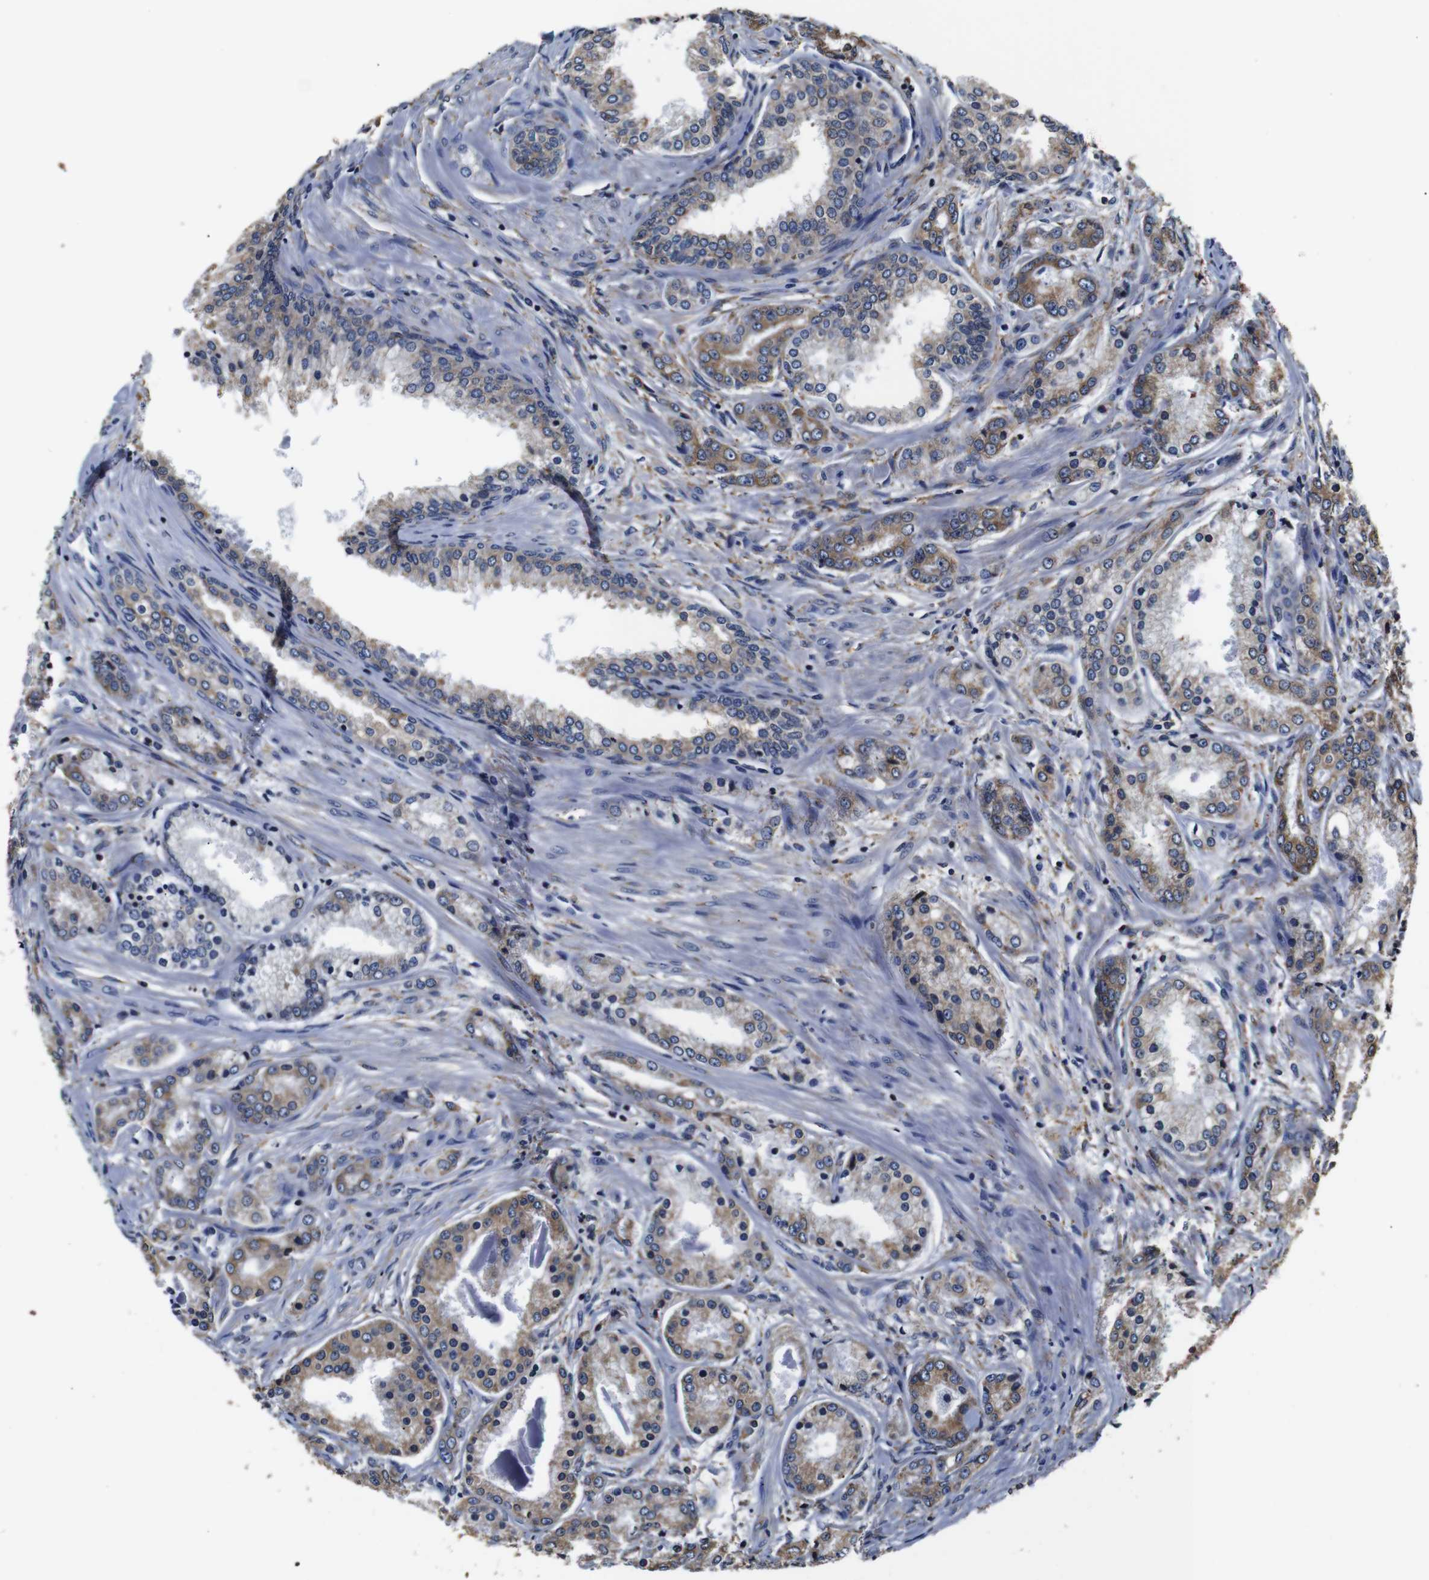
{"staining": {"intensity": "moderate", "quantity": "25%-75%", "location": "cytoplasmic/membranous"}, "tissue": "prostate cancer", "cell_type": "Tumor cells", "image_type": "cancer", "snomed": [{"axis": "morphology", "description": "Adenocarcinoma, High grade"}, {"axis": "topography", "description": "Prostate"}], "caption": "This is an image of immunohistochemistry (IHC) staining of prostate cancer, which shows moderate expression in the cytoplasmic/membranous of tumor cells.", "gene": "PPIB", "patient": {"sex": "male", "age": 59}}